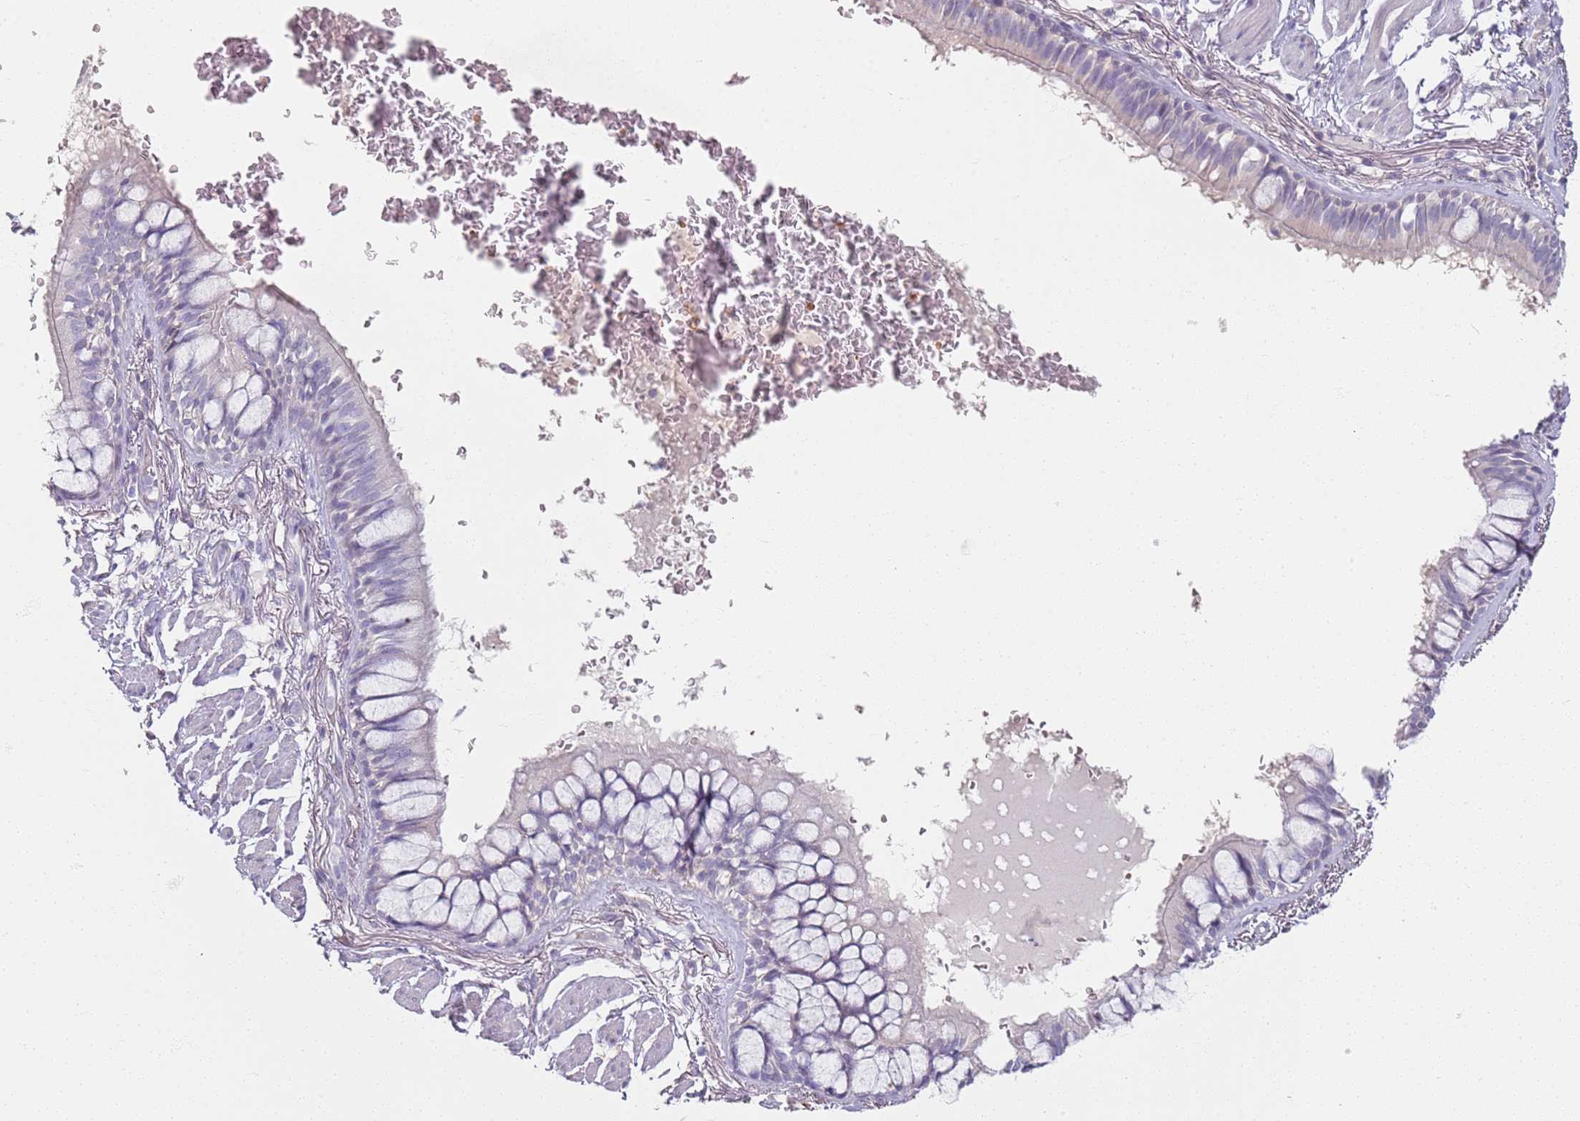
{"staining": {"intensity": "negative", "quantity": "none", "location": "none"}, "tissue": "bronchus", "cell_type": "Respiratory epithelial cells", "image_type": "normal", "snomed": [{"axis": "morphology", "description": "Normal tissue, NOS"}, {"axis": "topography", "description": "Bronchus"}], "caption": "Human bronchus stained for a protein using immunohistochemistry (IHC) shows no positivity in respiratory epithelial cells.", "gene": "CD40LG", "patient": {"sex": "male", "age": 70}}